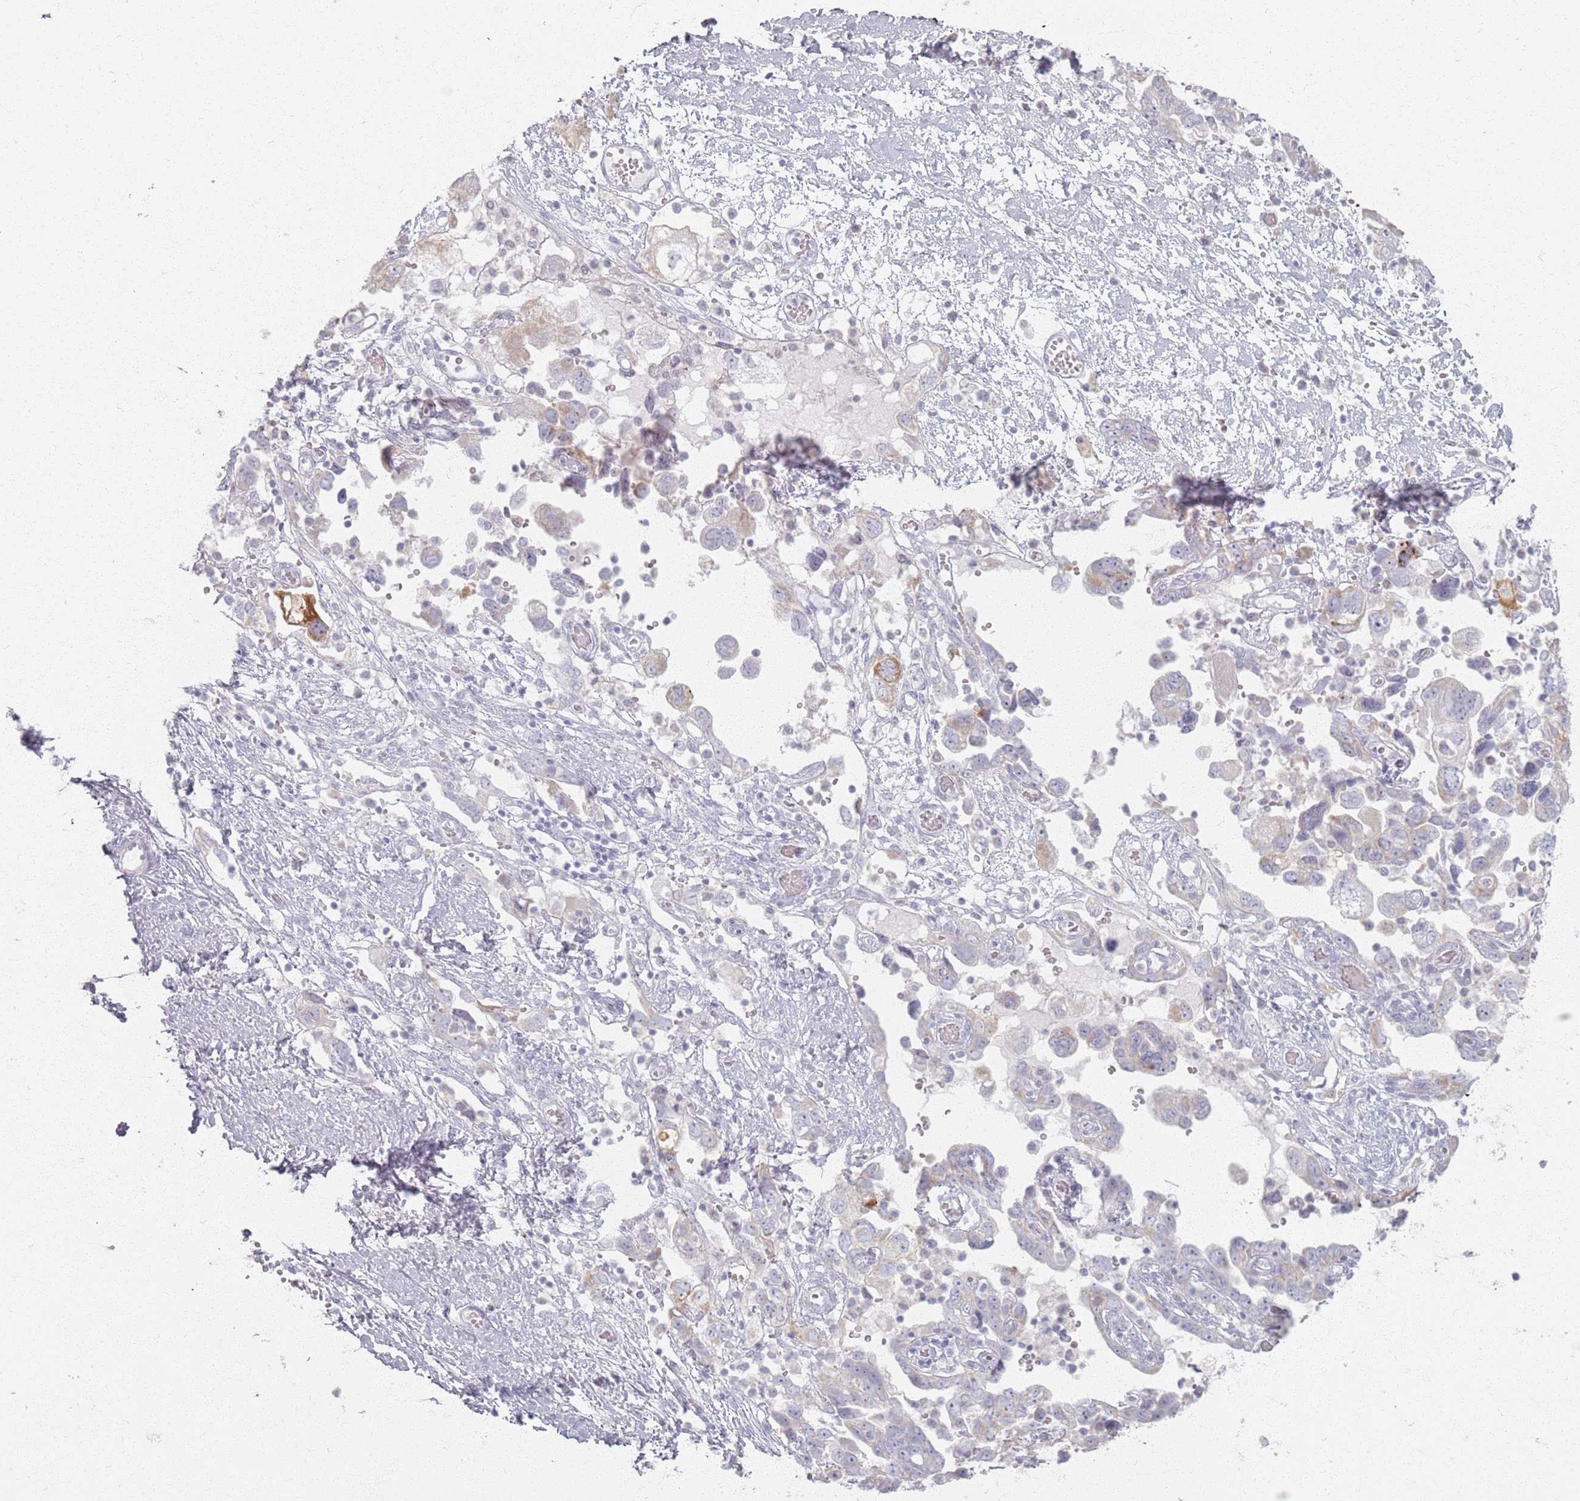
{"staining": {"intensity": "weak", "quantity": "<25%", "location": "cytoplasmic/membranous"}, "tissue": "ovarian cancer", "cell_type": "Tumor cells", "image_type": "cancer", "snomed": [{"axis": "morphology", "description": "Carcinoma, NOS"}, {"axis": "morphology", "description": "Cystadenocarcinoma, serous, NOS"}, {"axis": "topography", "description": "Ovary"}], "caption": "The histopathology image reveals no significant staining in tumor cells of serous cystadenocarcinoma (ovarian). (DAB immunohistochemistry (IHC) visualized using brightfield microscopy, high magnification).", "gene": "PKD2L2", "patient": {"sex": "female", "age": 69}}